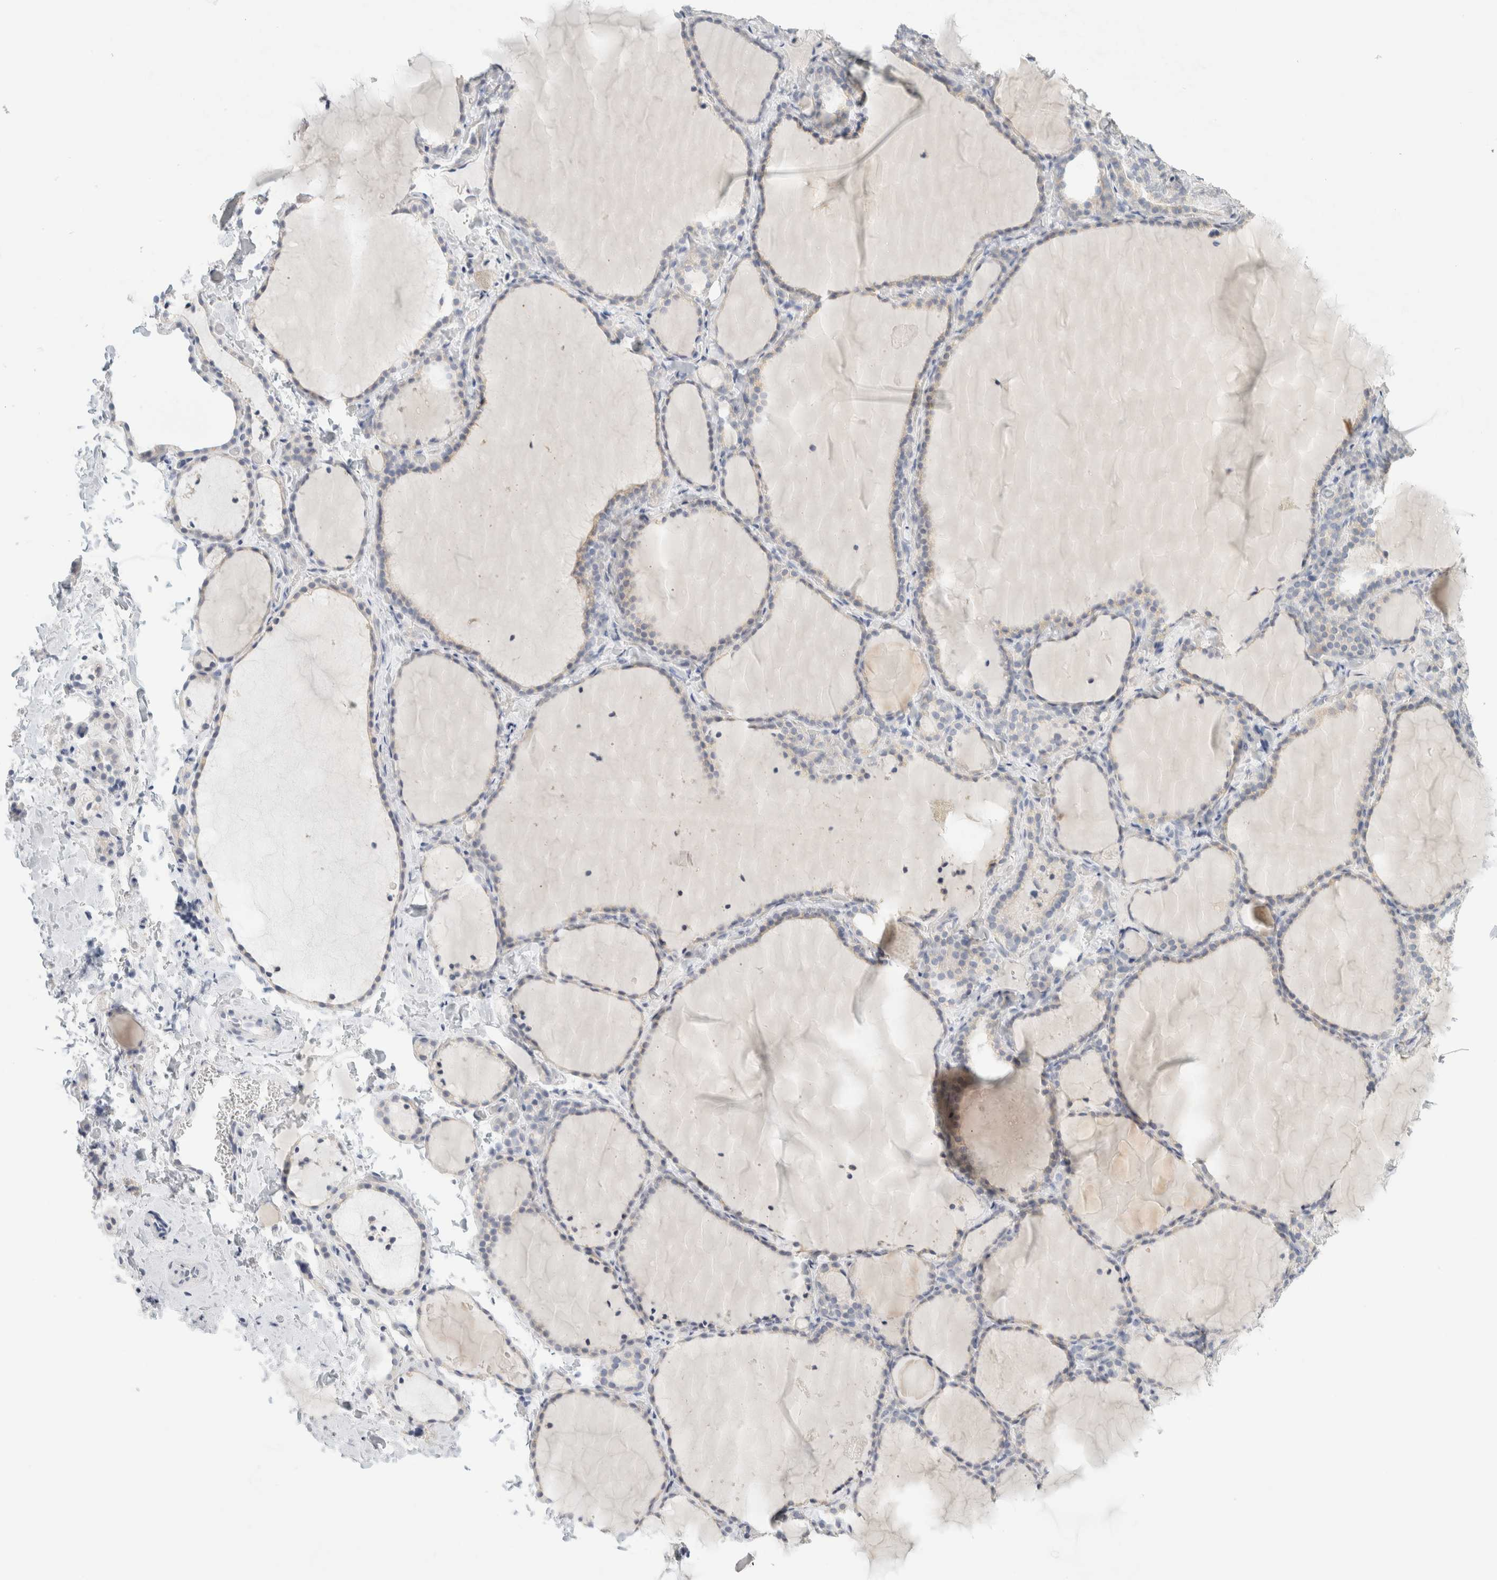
{"staining": {"intensity": "negative", "quantity": "none", "location": "none"}, "tissue": "thyroid gland", "cell_type": "Glandular cells", "image_type": "normal", "snomed": [{"axis": "morphology", "description": "Normal tissue, NOS"}, {"axis": "topography", "description": "Thyroid gland"}], "caption": "Immunohistochemistry histopathology image of unremarkable thyroid gland stained for a protein (brown), which displays no staining in glandular cells.", "gene": "NEFM", "patient": {"sex": "female", "age": 22}}